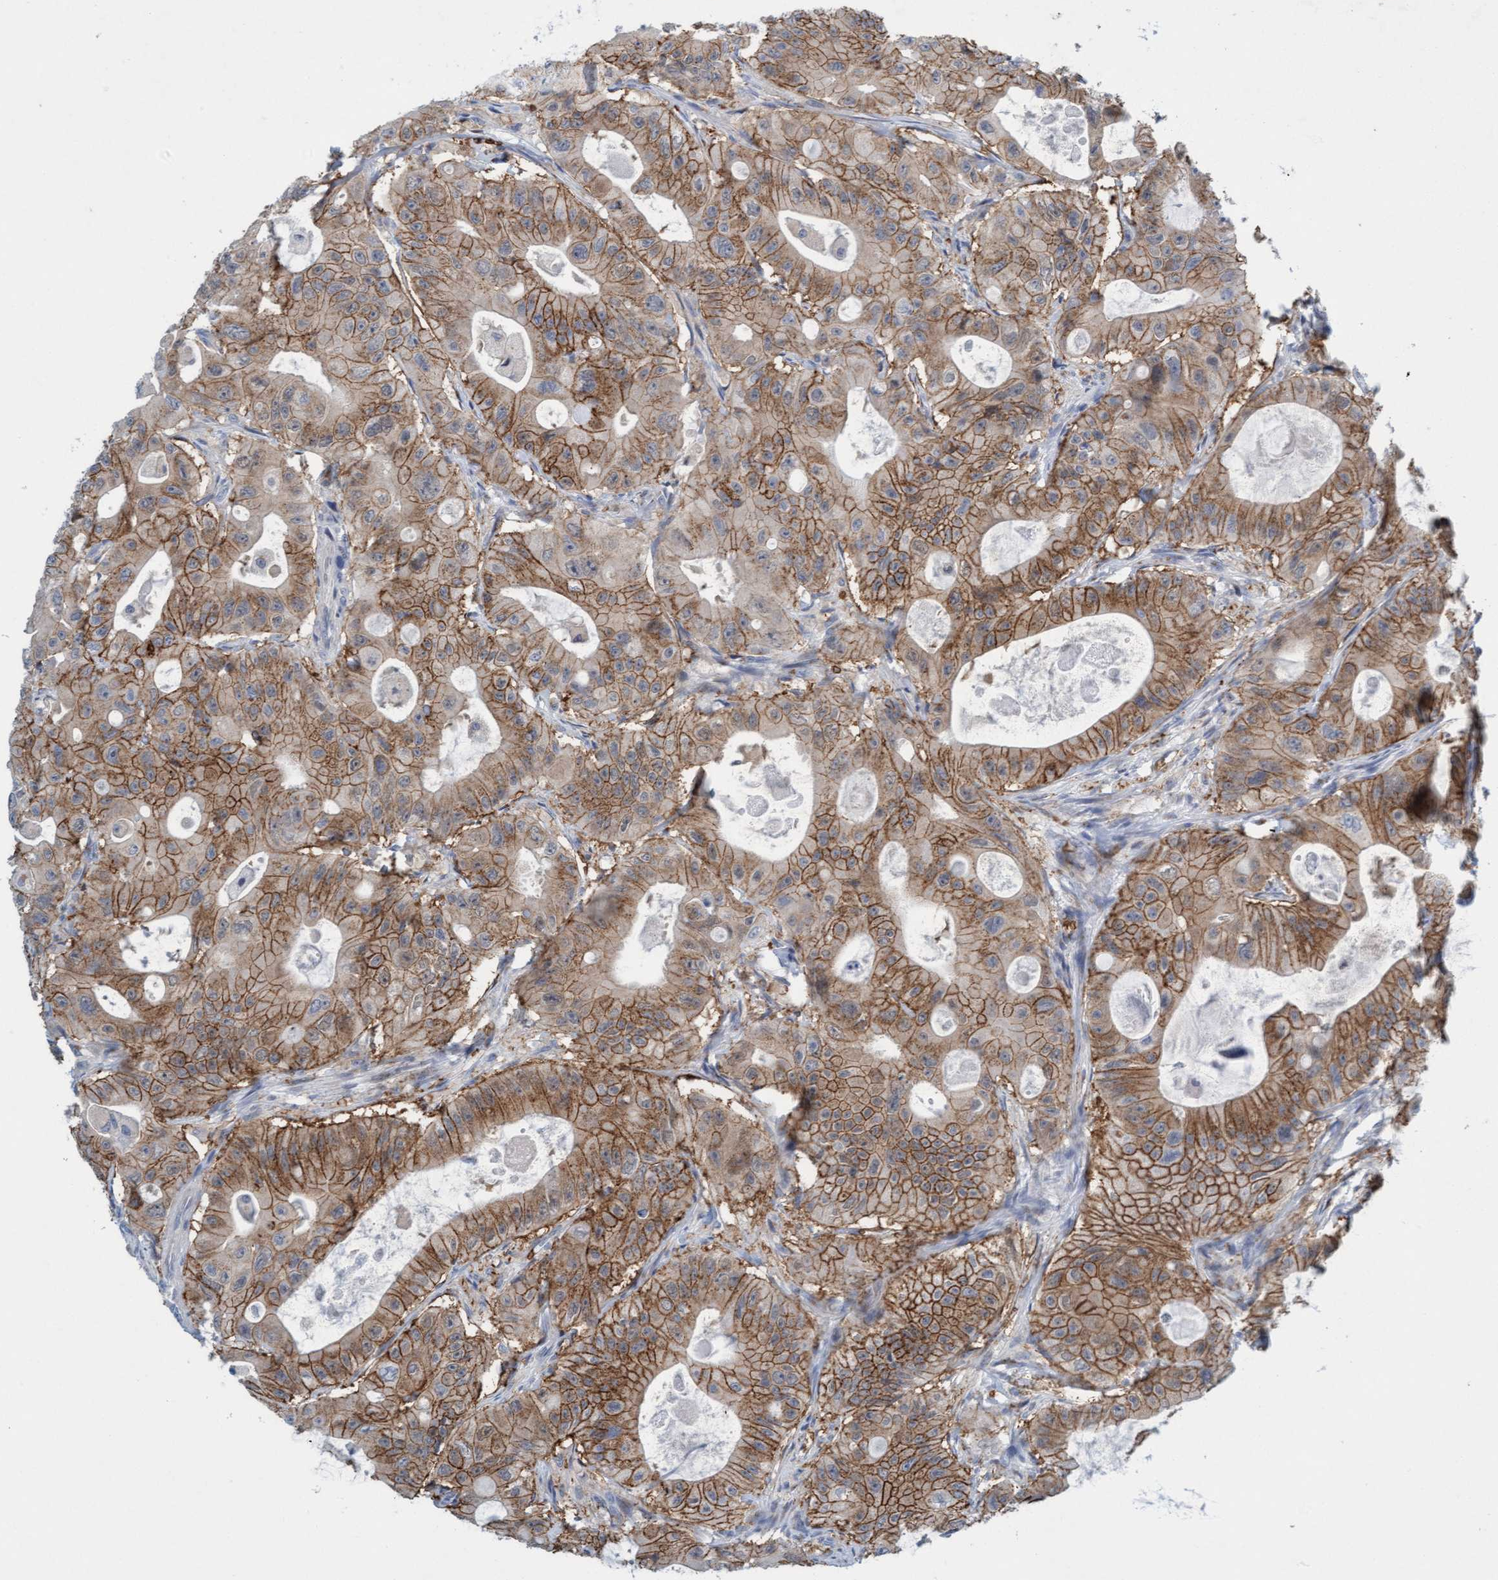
{"staining": {"intensity": "moderate", "quantity": ">75%", "location": "cytoplasmic/membranous"}, "tissue": "colorectal cancer", "cell_type": "Tumor cells", "image_type": "cancer", "snomed": [{"axis": "morphology", "description": "Adenocarcinoma, NOS"}, {"axis": "topography", "description": "Colon"}], "caption": "Immunohistochemical staining of colorectal adenocarcinoma shows moderate cytoplasmic/membranous protein expression in about >75% of tumor cells.", "gene": "SPEM2", "patient": {"sex": "female", "age": 46}}